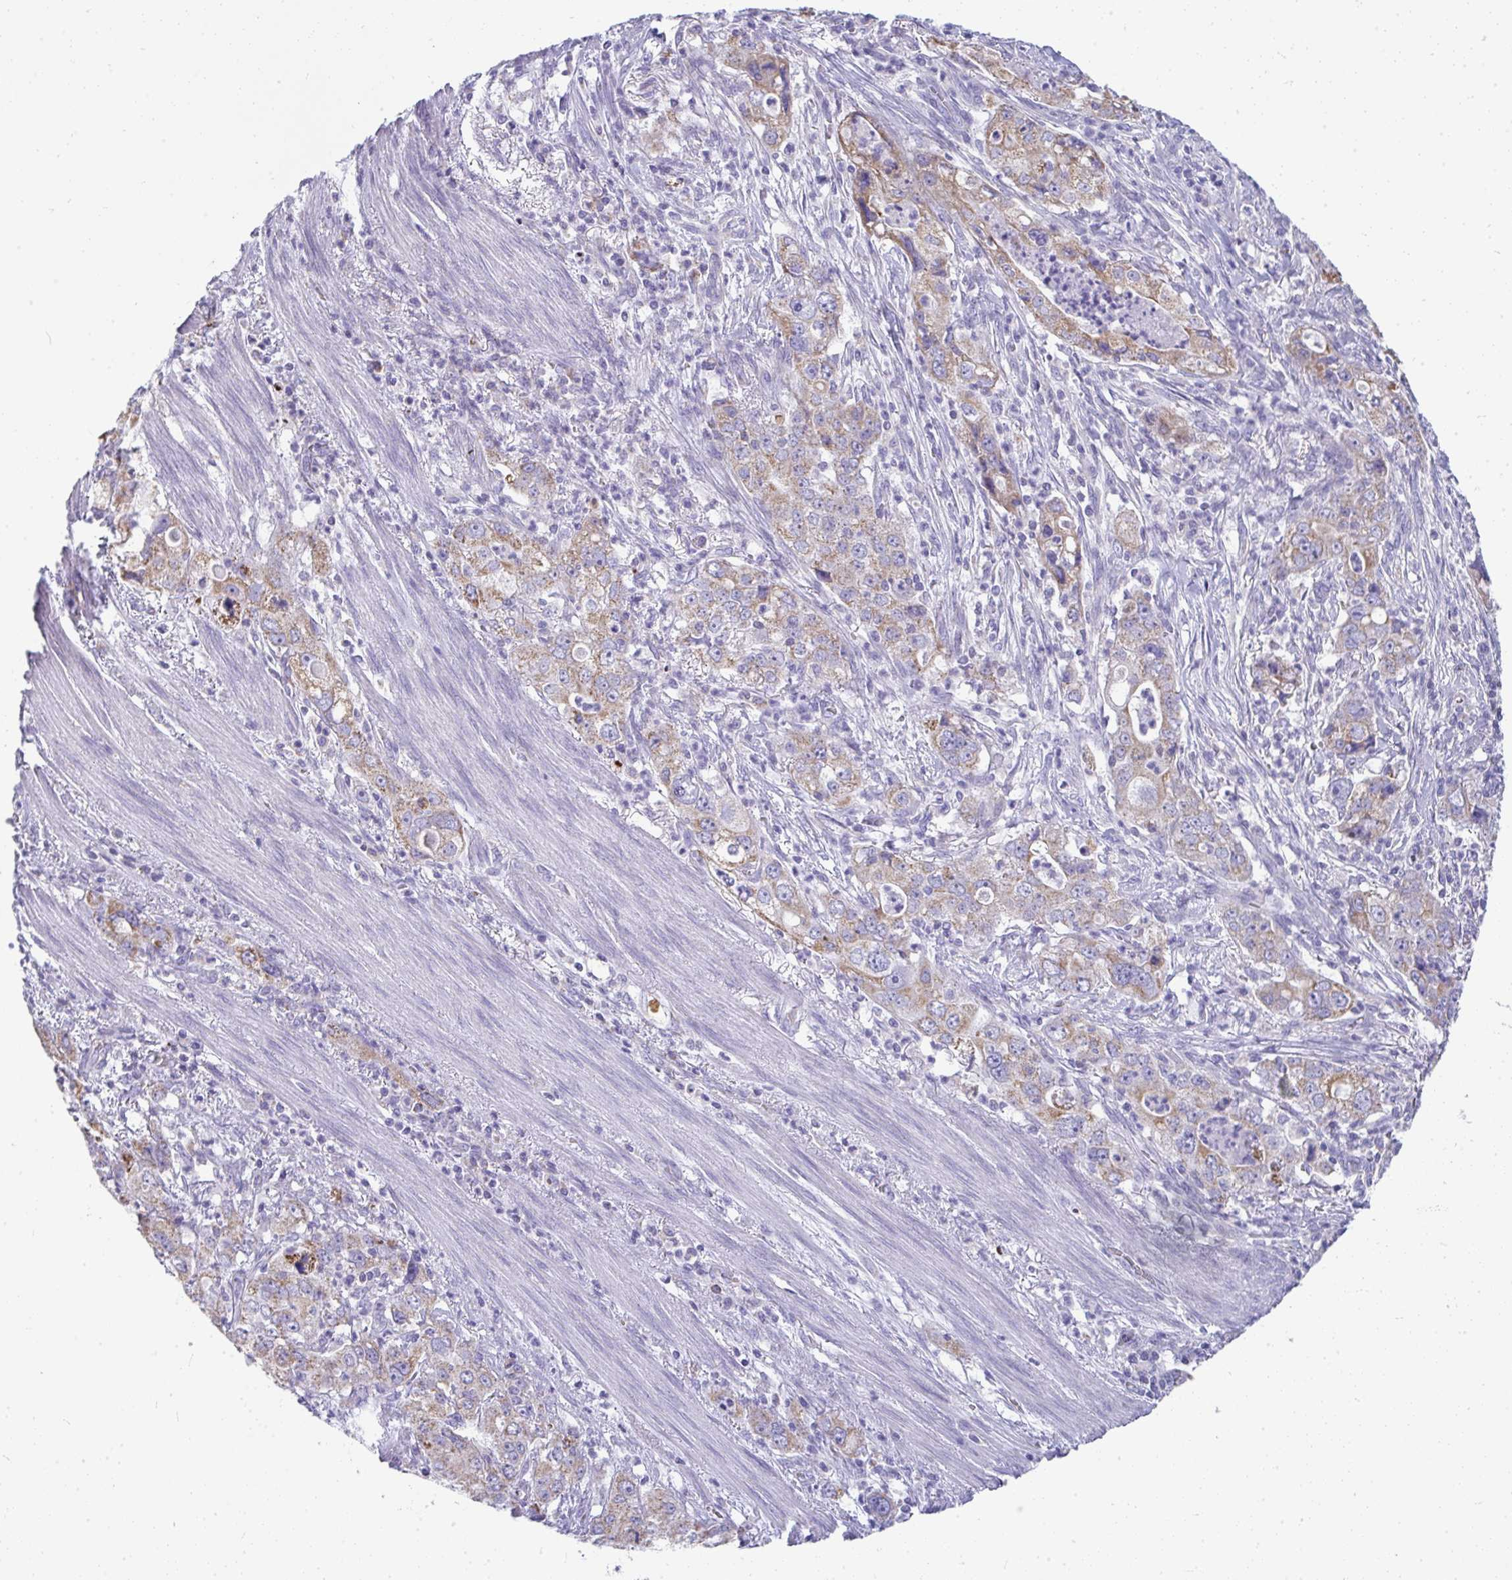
{"staining": {"intensity": "weak", "quantity": "25%-75%", "location": "cytoplasmic/membranous"}, "tissue": "stomach cancer", "cell_type": "Tumor cells", "image_type": "cancer", "snomed": [{"axis": "morphology", "description": "Adenocarcinoma, NOS"}, {"axis": "topography", "description": "Stomach, upper"}], "caption": "Approximately 25%-75% of tumor cells in adenocarcinoma (stomach) show weak cytoplasmic/membranous protein staining as visualized by brown immunohistochemical staining.", "gene": "SLC6A1", "patient": {"sex": "male", "age": 75}}